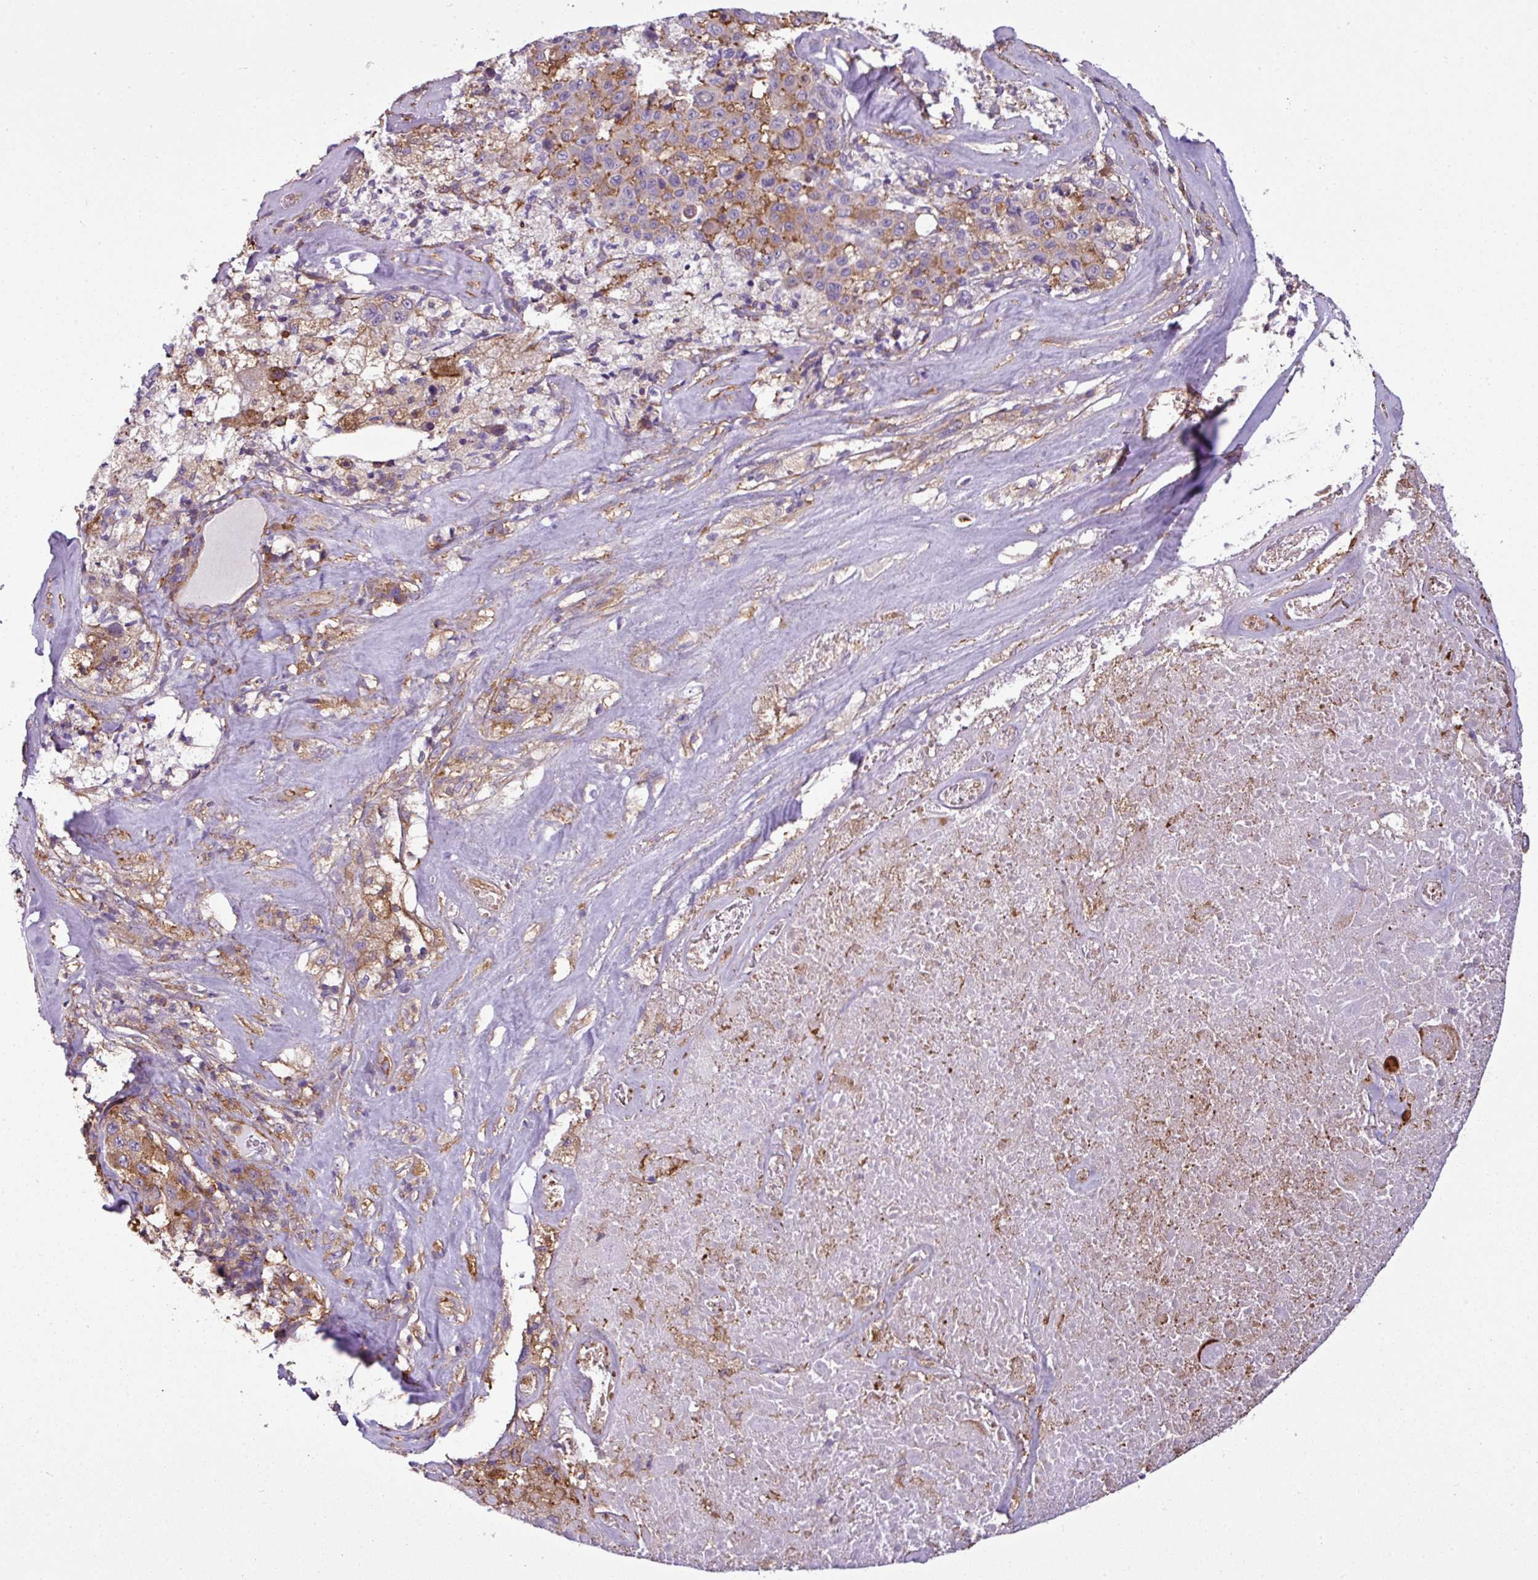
{"staining": {"intensity": "moderate", "quantity": "25%-75%", "location": "cytoplasmic/membranous"}, "tissue": "melanoma", "cell_type": "Tumor cells", "image_type": "cancer", "snomed": [{"axis": "morphology", "description": "Malignant melanoma, Metastatic site"}, {"axis": "topography", "description": "Lymph node"}], "caption": "Immunohistochemistry of malignant melanoma (metastatic site) shows medium levels of moderate cytoplasmic/membranous staining in approximately 25%-75% of tumor cells. The protein of interest is shown in brown color, while the nuclei are stained blue.", "gene": "XNDC1N", "patient": {"sex": "male", "age": 62}}